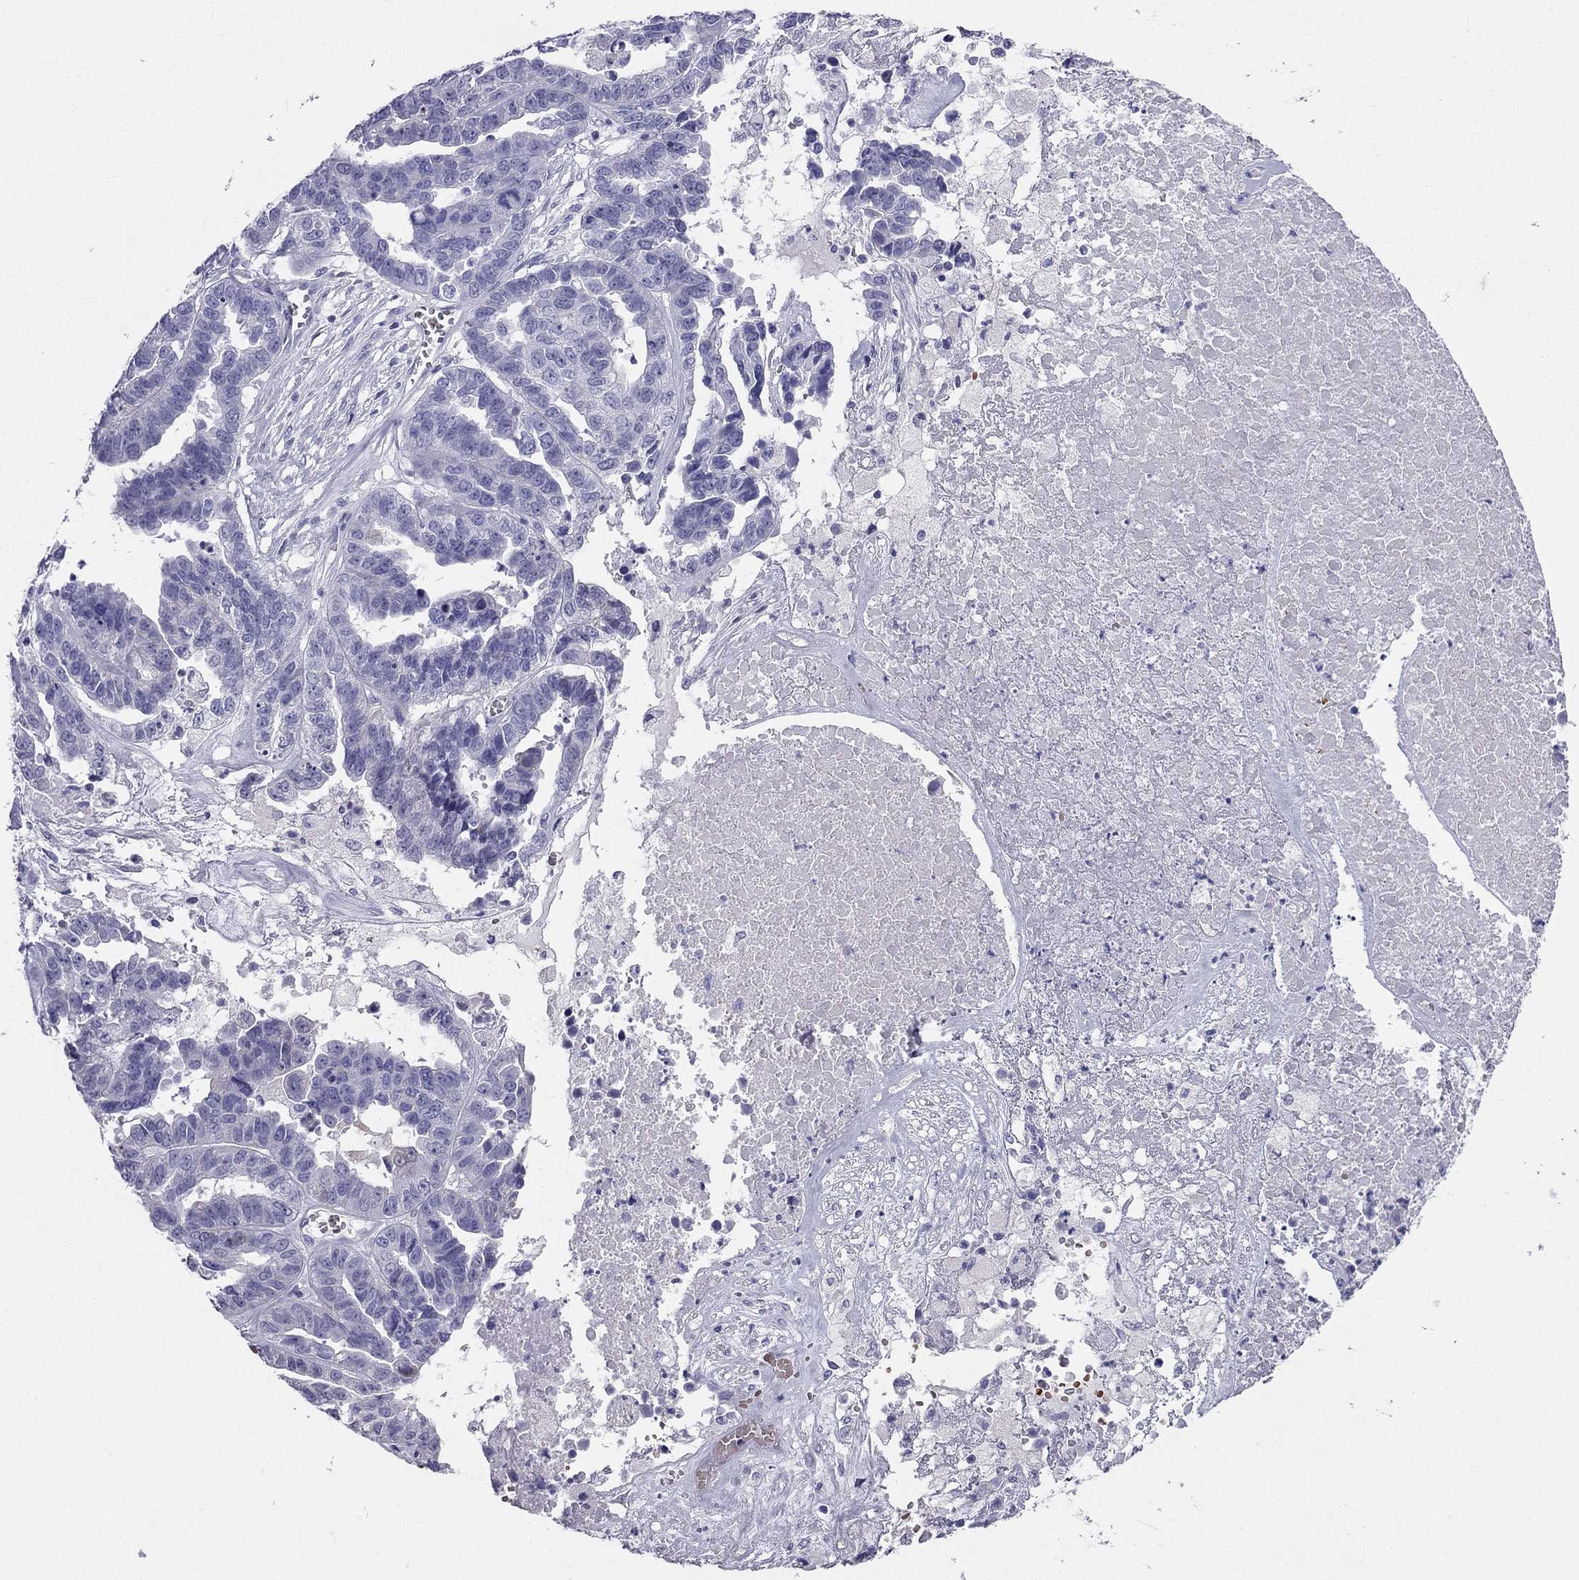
{"staining": {"intensity": "negative", "quantity": "none", "location": "none"}, "tissue": "ovarian cancer", "cell_type": "Tumor cells", "image_type": "cancer", "snomed": [{"axis": "morphology", "description": "Cystadenocarcinoma, serous, NOS"}, {"axis": "topography", "description": "Ovary"}], "caption": "The micrograph displays no significant staining in tumor cells of ovarian cancer (serous cystadenocarcinoma). (DAB (3,3'-diaminobenzidine) immunohistochemistry (IHC), high magnification).", "gene": "DNAAF6", "patient": {"sex": "female", "age": 87}}